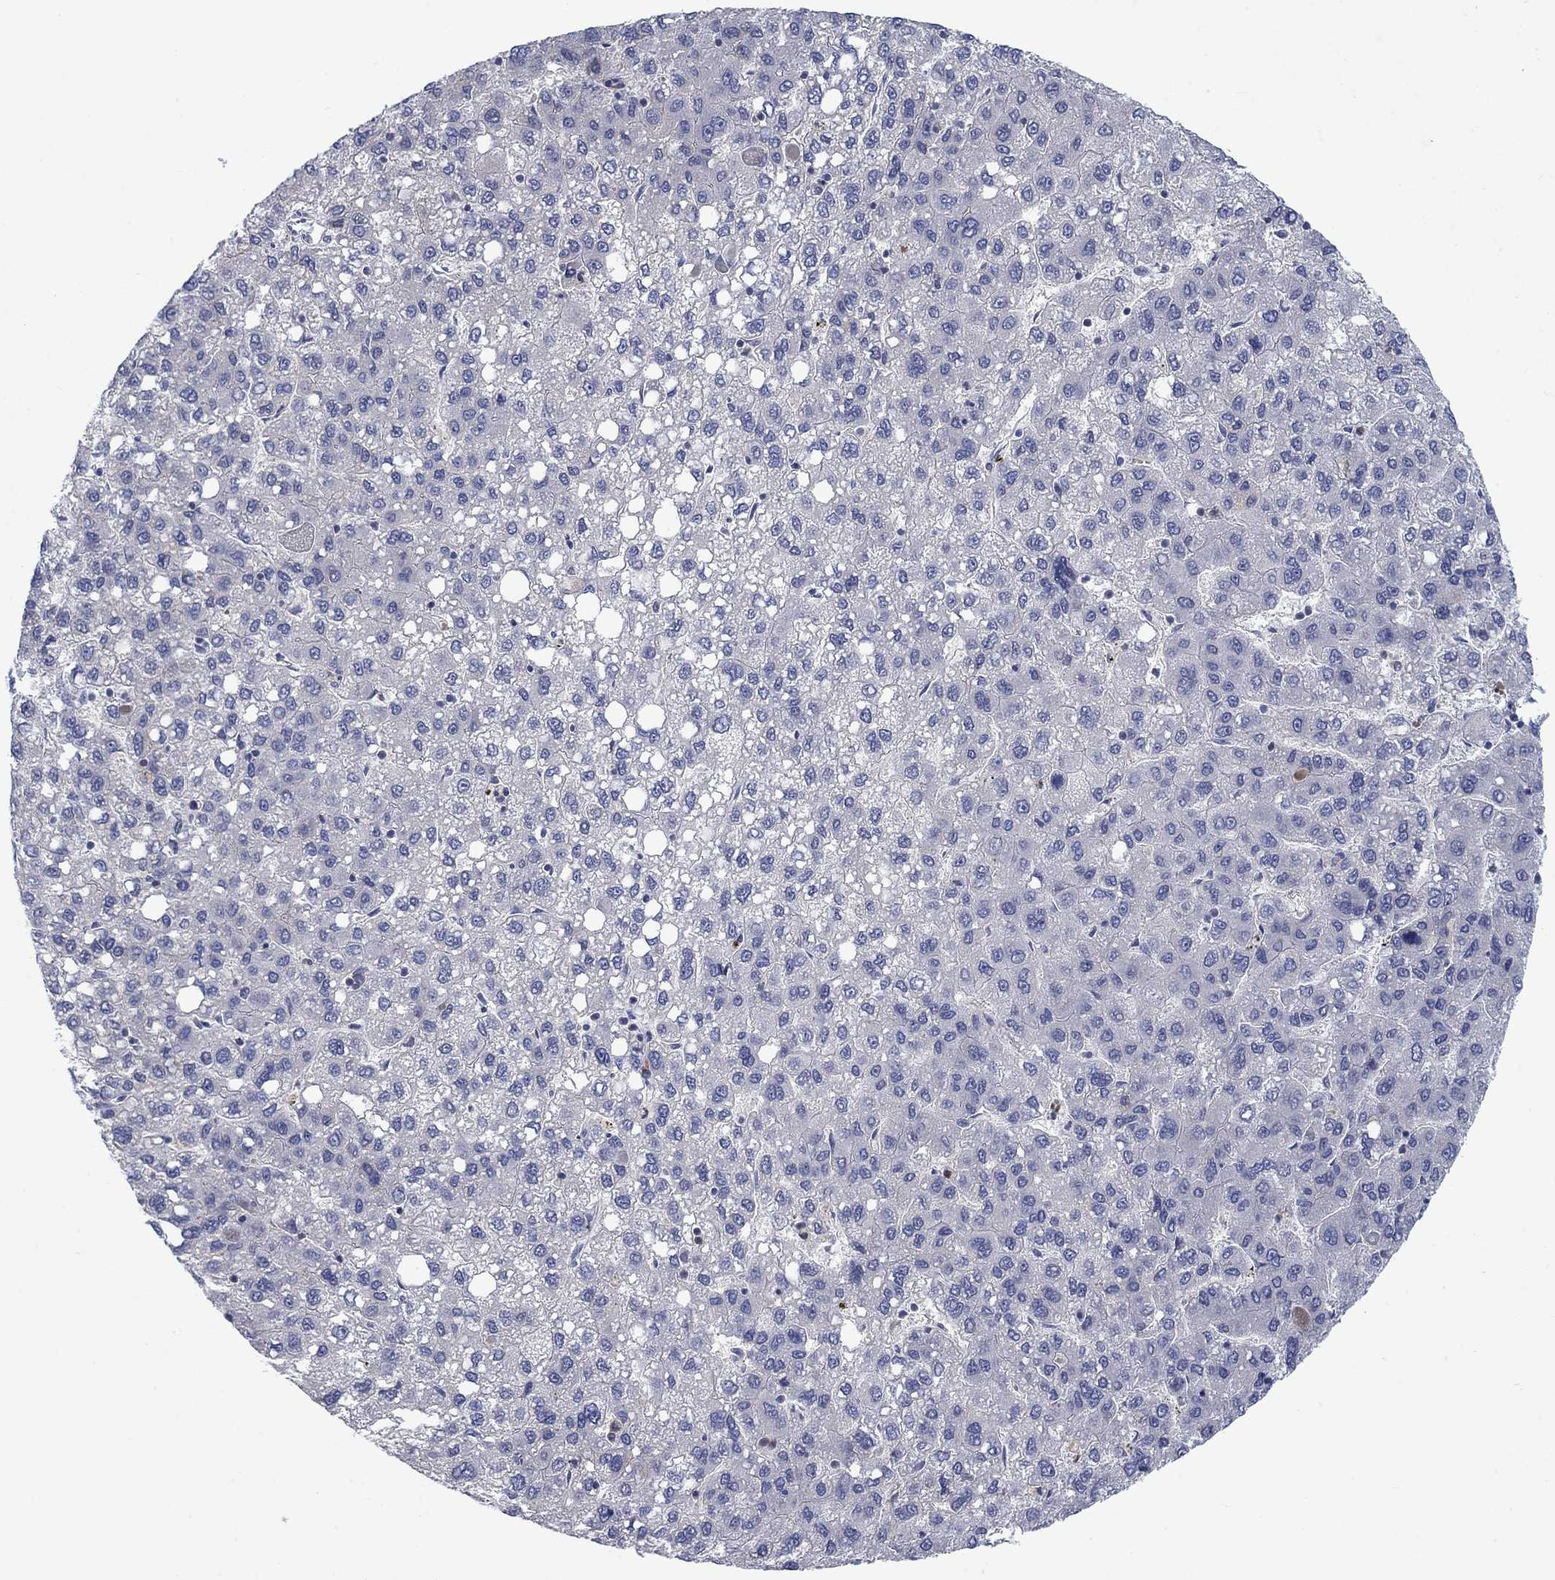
{"staining": {"intensity": "negative", "quantity": "none", "location": "none"}, "tissue": "liver cancer", "cell_type": "Tumor cells", "image_type": "cancer", "snomed": [{"axis": "morphology", "description": "Carcinoma, Hepatocellular, NOS"}, {"axis": "topography", "description": "Liver"}], "caption": "A micrograph of liver cancer (hepatocellular carcinoma) stained for a protein reveals no brown staining in tumor cells.", "gene": "KIF15", "patient": {"sex": "female", "age": 82}}